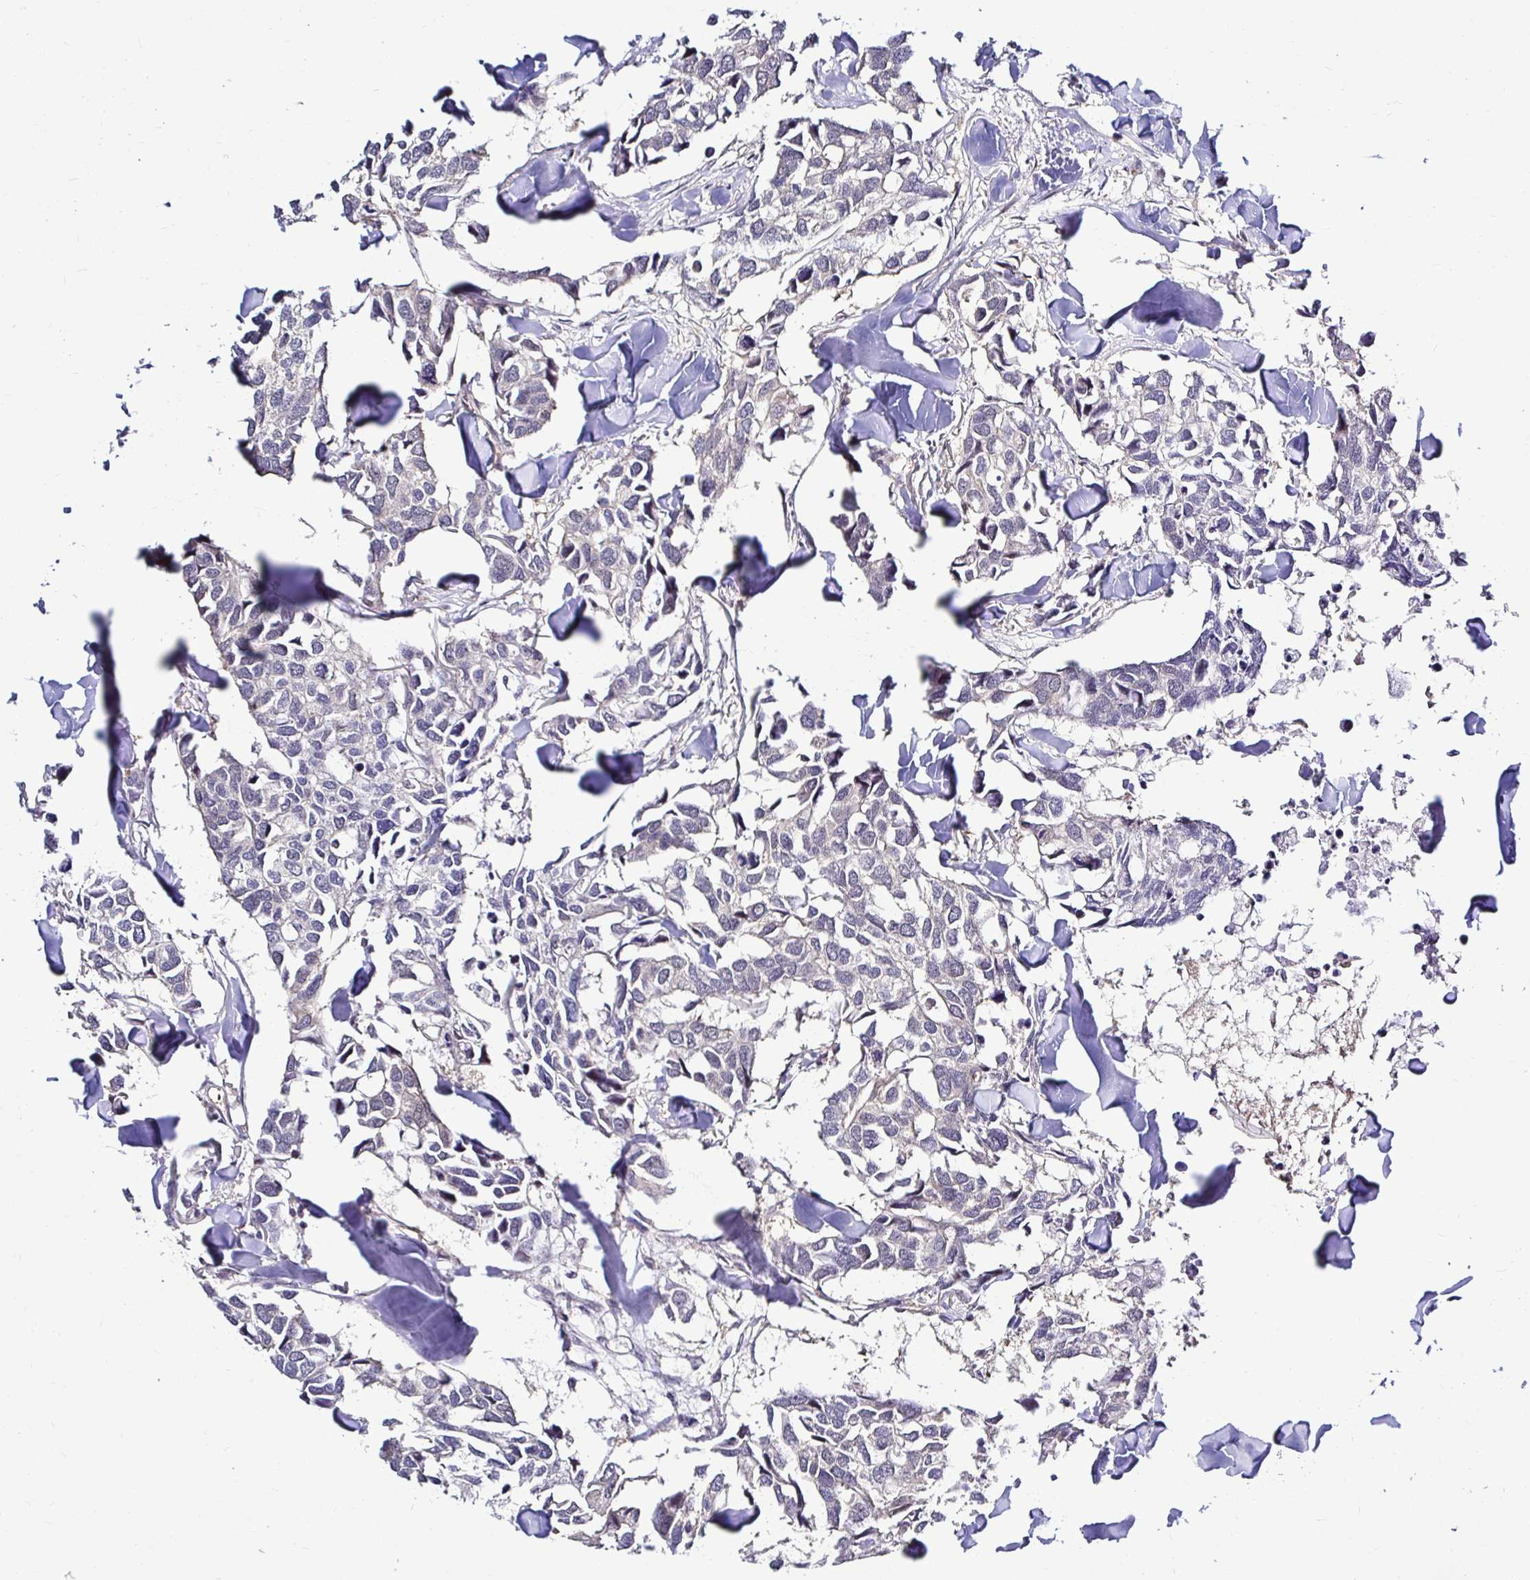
{"staining": {"intensity": "negative", "quantity": "none", "location": "none"}, "tissue": "breast cancer", "cell_type": "Tumor cells", "image_type": "cancer", "snomed": [{"axis": "morphology", "description": "Duct carcinoma"}, {"axis": "topography", "description": "Breast"}], "caption": "Tumor cells are negative for protein expression in human breast cancer (infiltrating ductal carcinoma).", "gene": "PSMD3", "patient": {"sex": "female", "age": 83}}